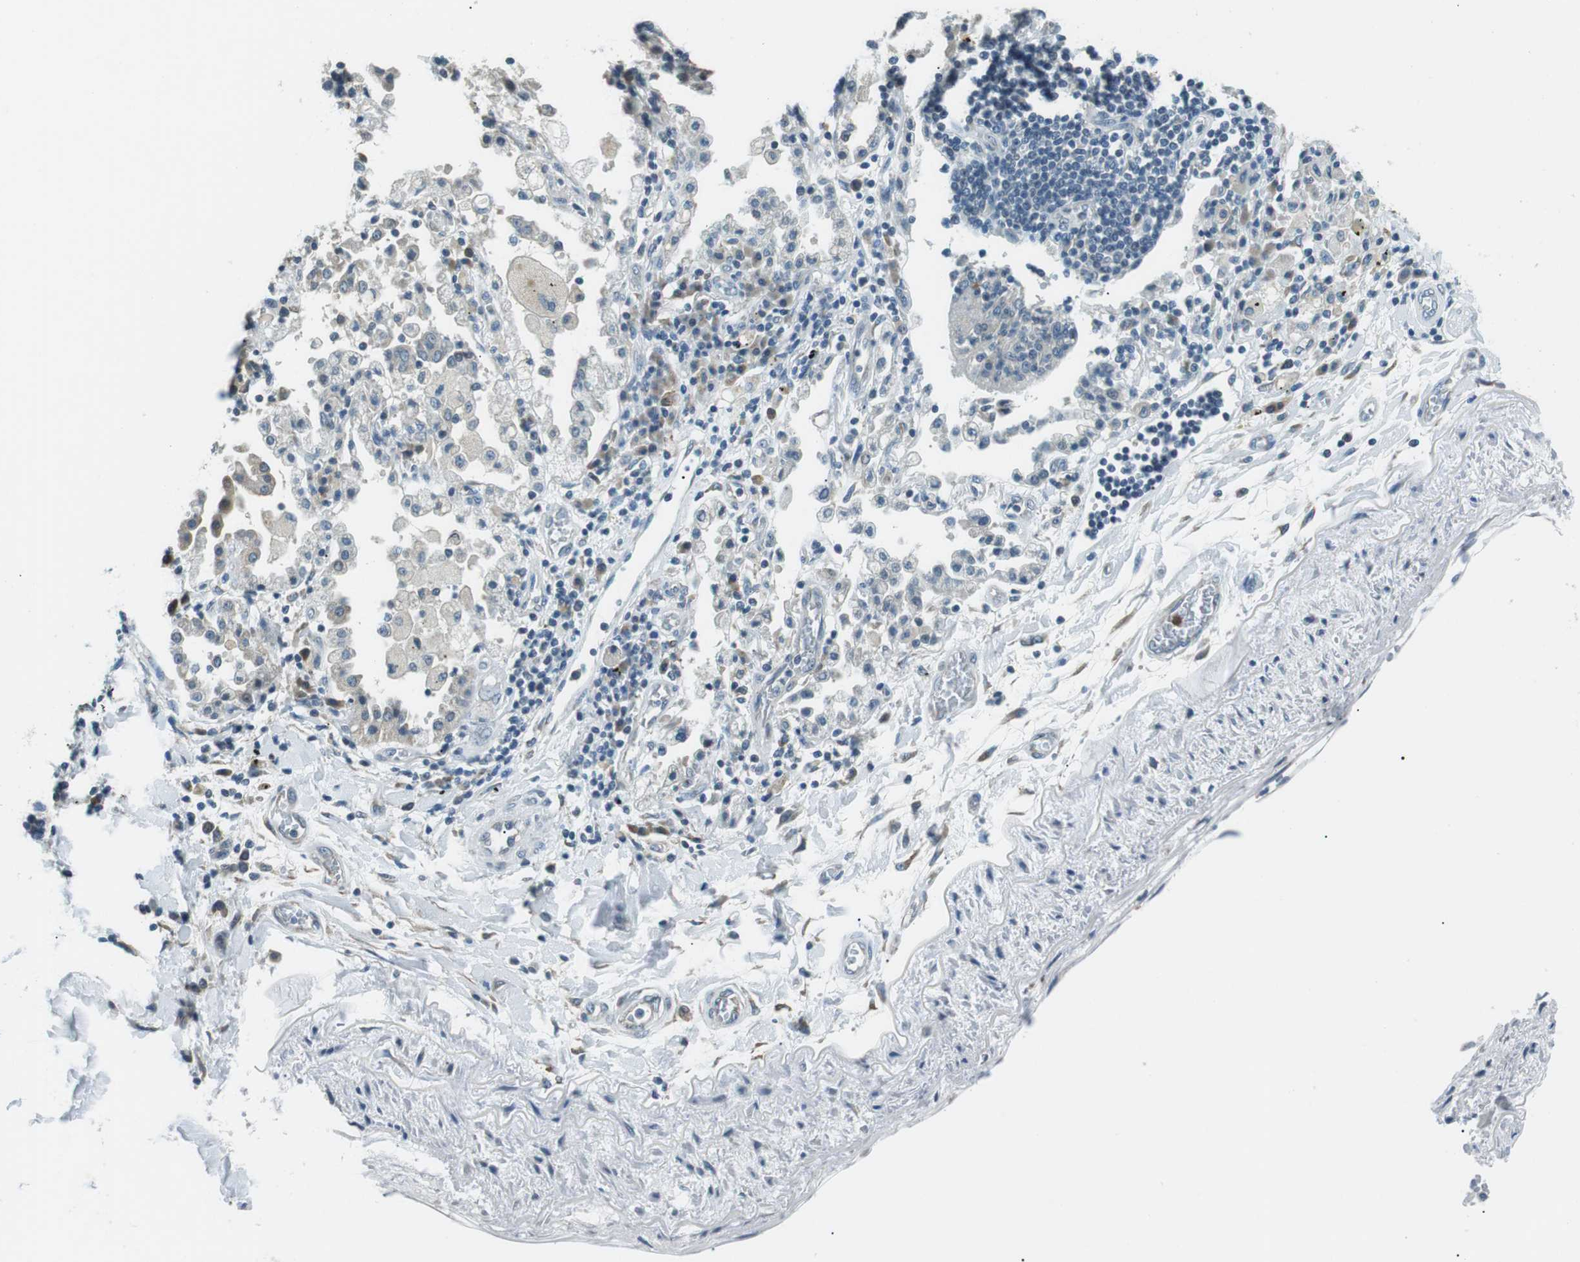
{"staining": {"intensity": "negative", "quantity": "none", "location": "none"}, "tissue": "lung cancer", "cell_type": "Tumor cells", "image_type": "cancer", "snomed": [{"axis": "morphology", "description": "Adenocarcinoma, NOS"}, {"axis": "topography", "description": "Lung"}], "caption": "Histopathology image shows no protein positivity in tumor cells of adenocarcinoma (lung) tissue.", "gene": "SERPINB2", "patient": {"sex": "female", "age": 65}}